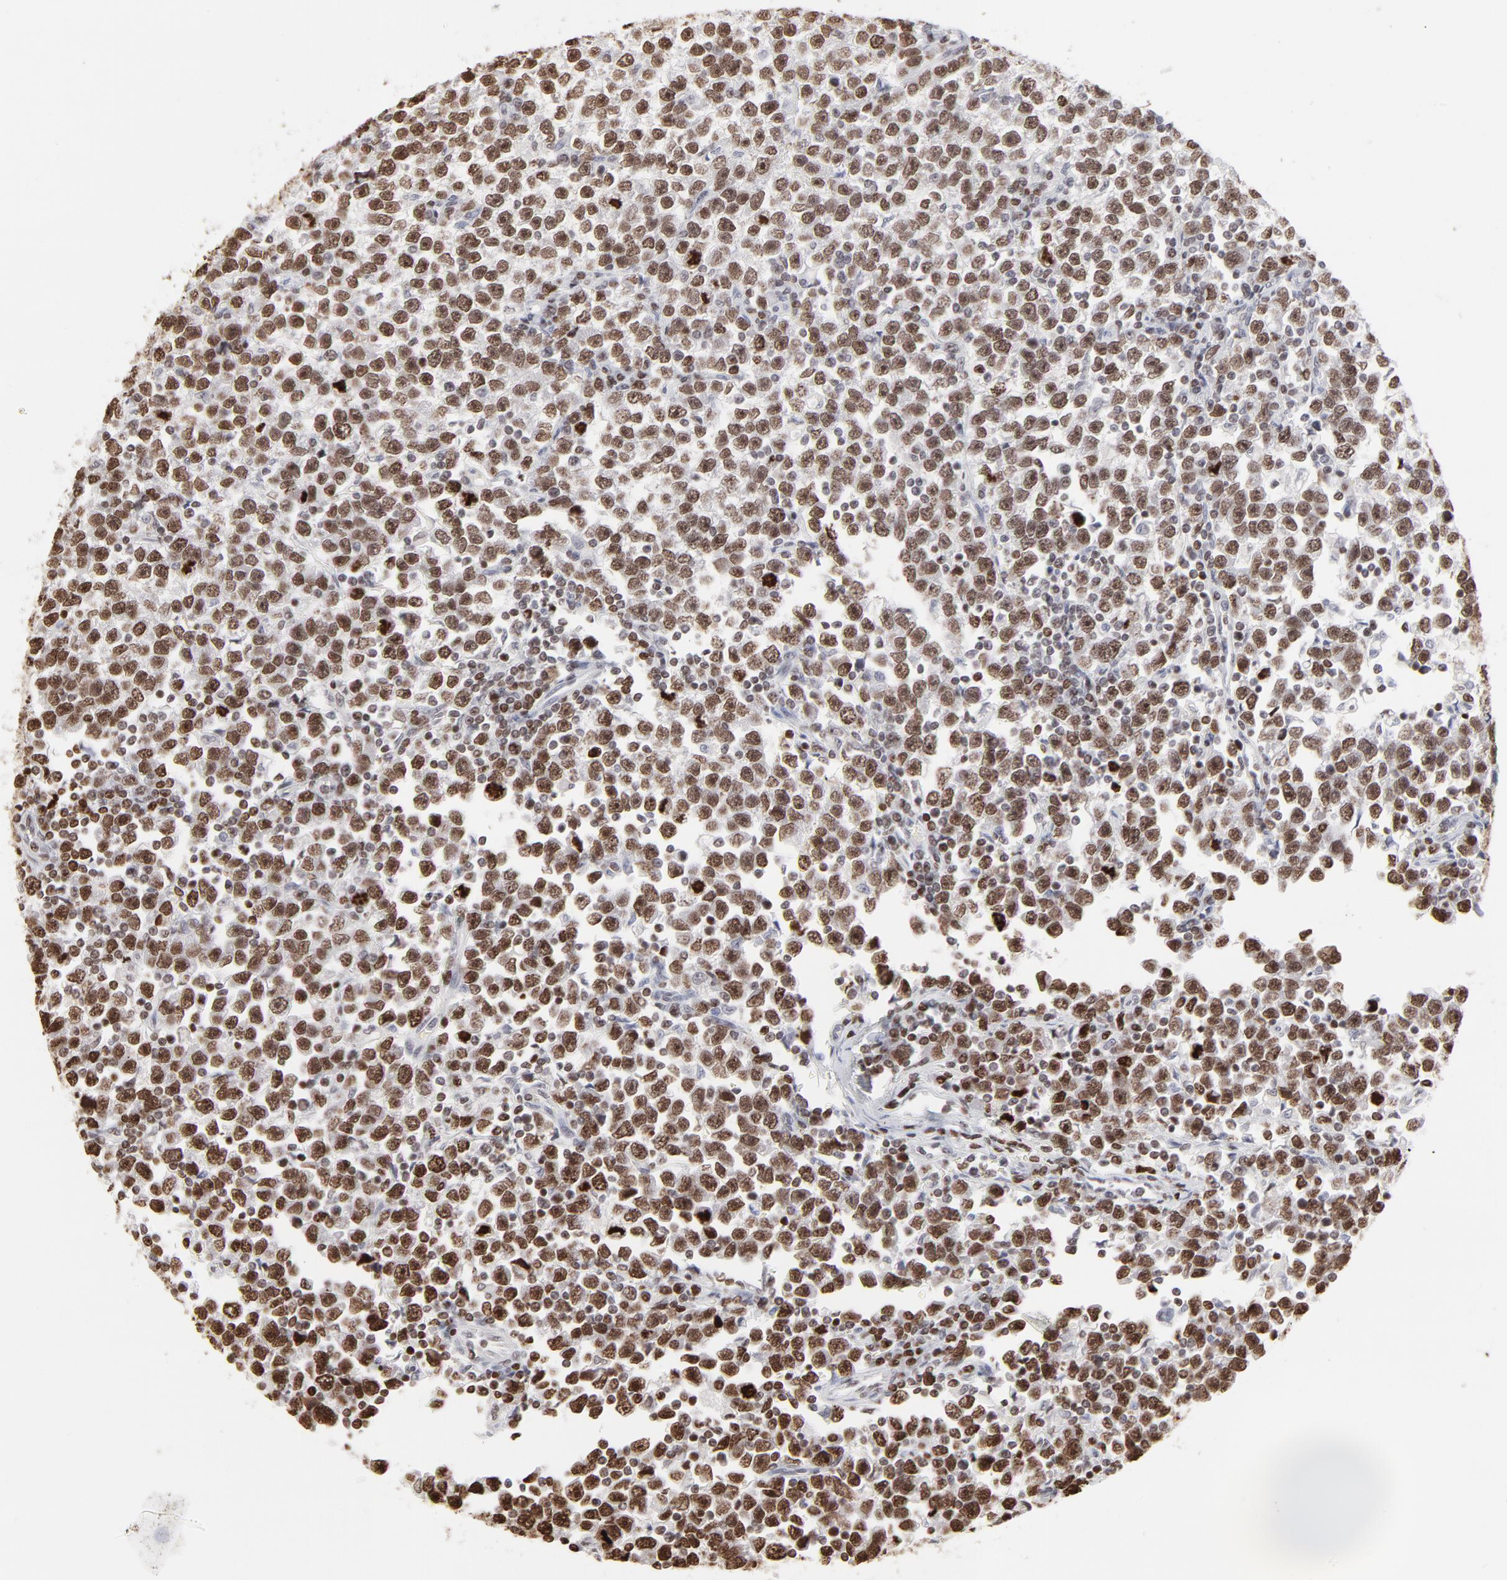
{"staining": {"intensity": "strong", "quantity": ">75%", "location": "nuclear"}, "tissue": "testis cancer", "cell_type": "Tumor cells", "image_type": "cancer", "snomed": [{"axis": "morphology", "description": "Seminoma, NOS"}, {"axis": "topography", "description": "Testis"}], "caption": "Seminoma (testis) stained with a brown dye demonstrates strong nuclear positive positivity in approximately >75% of tumor cells.", "gene": "PARP1", "patient": {"sex": "male", "age": 43}}